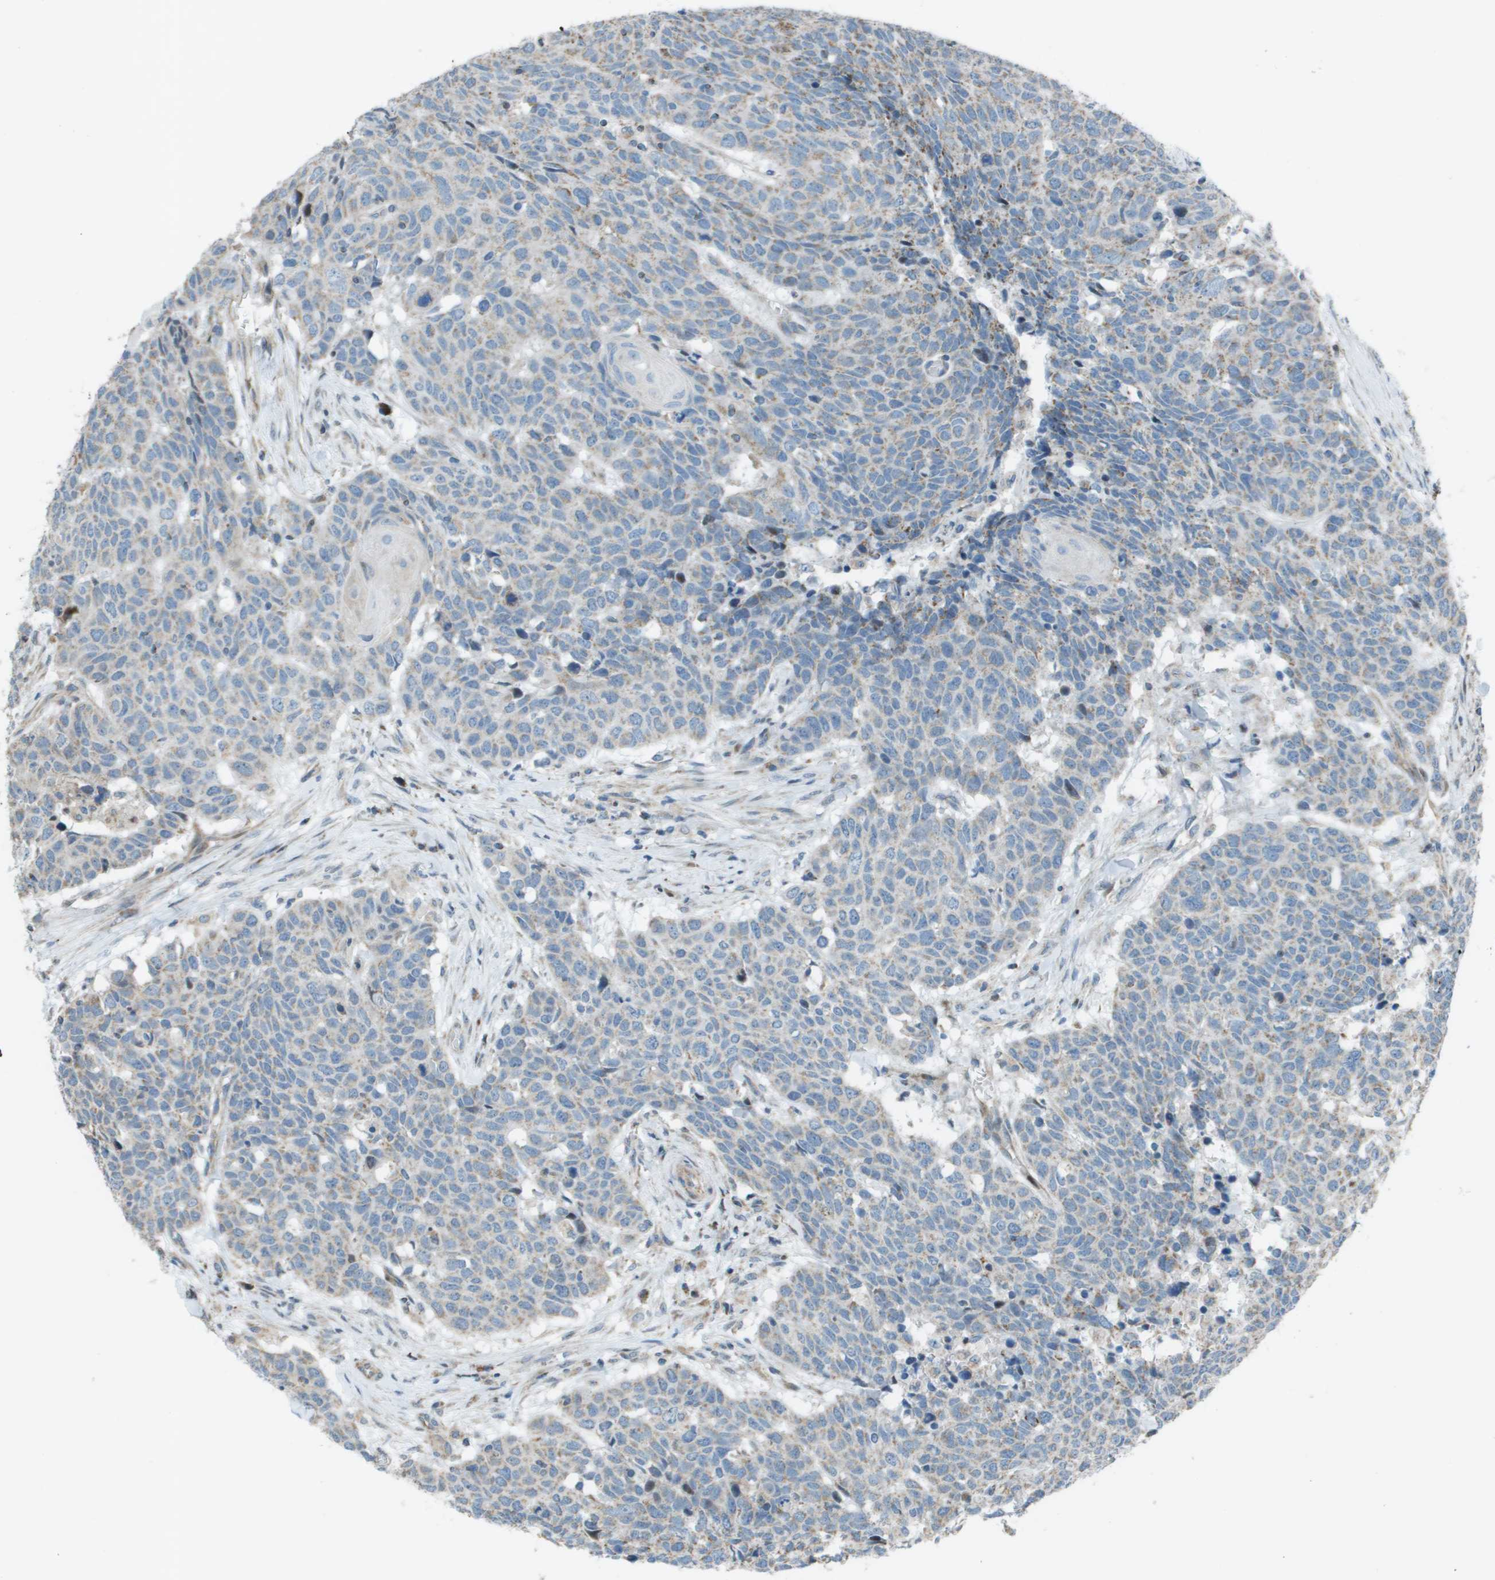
{"staining": {"intensity": "weak", "quantity": "<25%", "location": "cytoplasmic/membranous"}, "tissue": "head and neck cancer", "cell_type": "Tumor cells", "image_type": "cancer", "snomed": [{"axis": "morphology", "description": "Squamous cell carcinoma, NOS"}, {"axis": "topography", "description": "Head-Neck"}], "caption": "Human head and neck cancer stained for a protein using immunohistochemistry (IHC) displays no staining in tumor cells.", "gene": "MGAT3", "patient": {"sex": "male", "age": 66}}